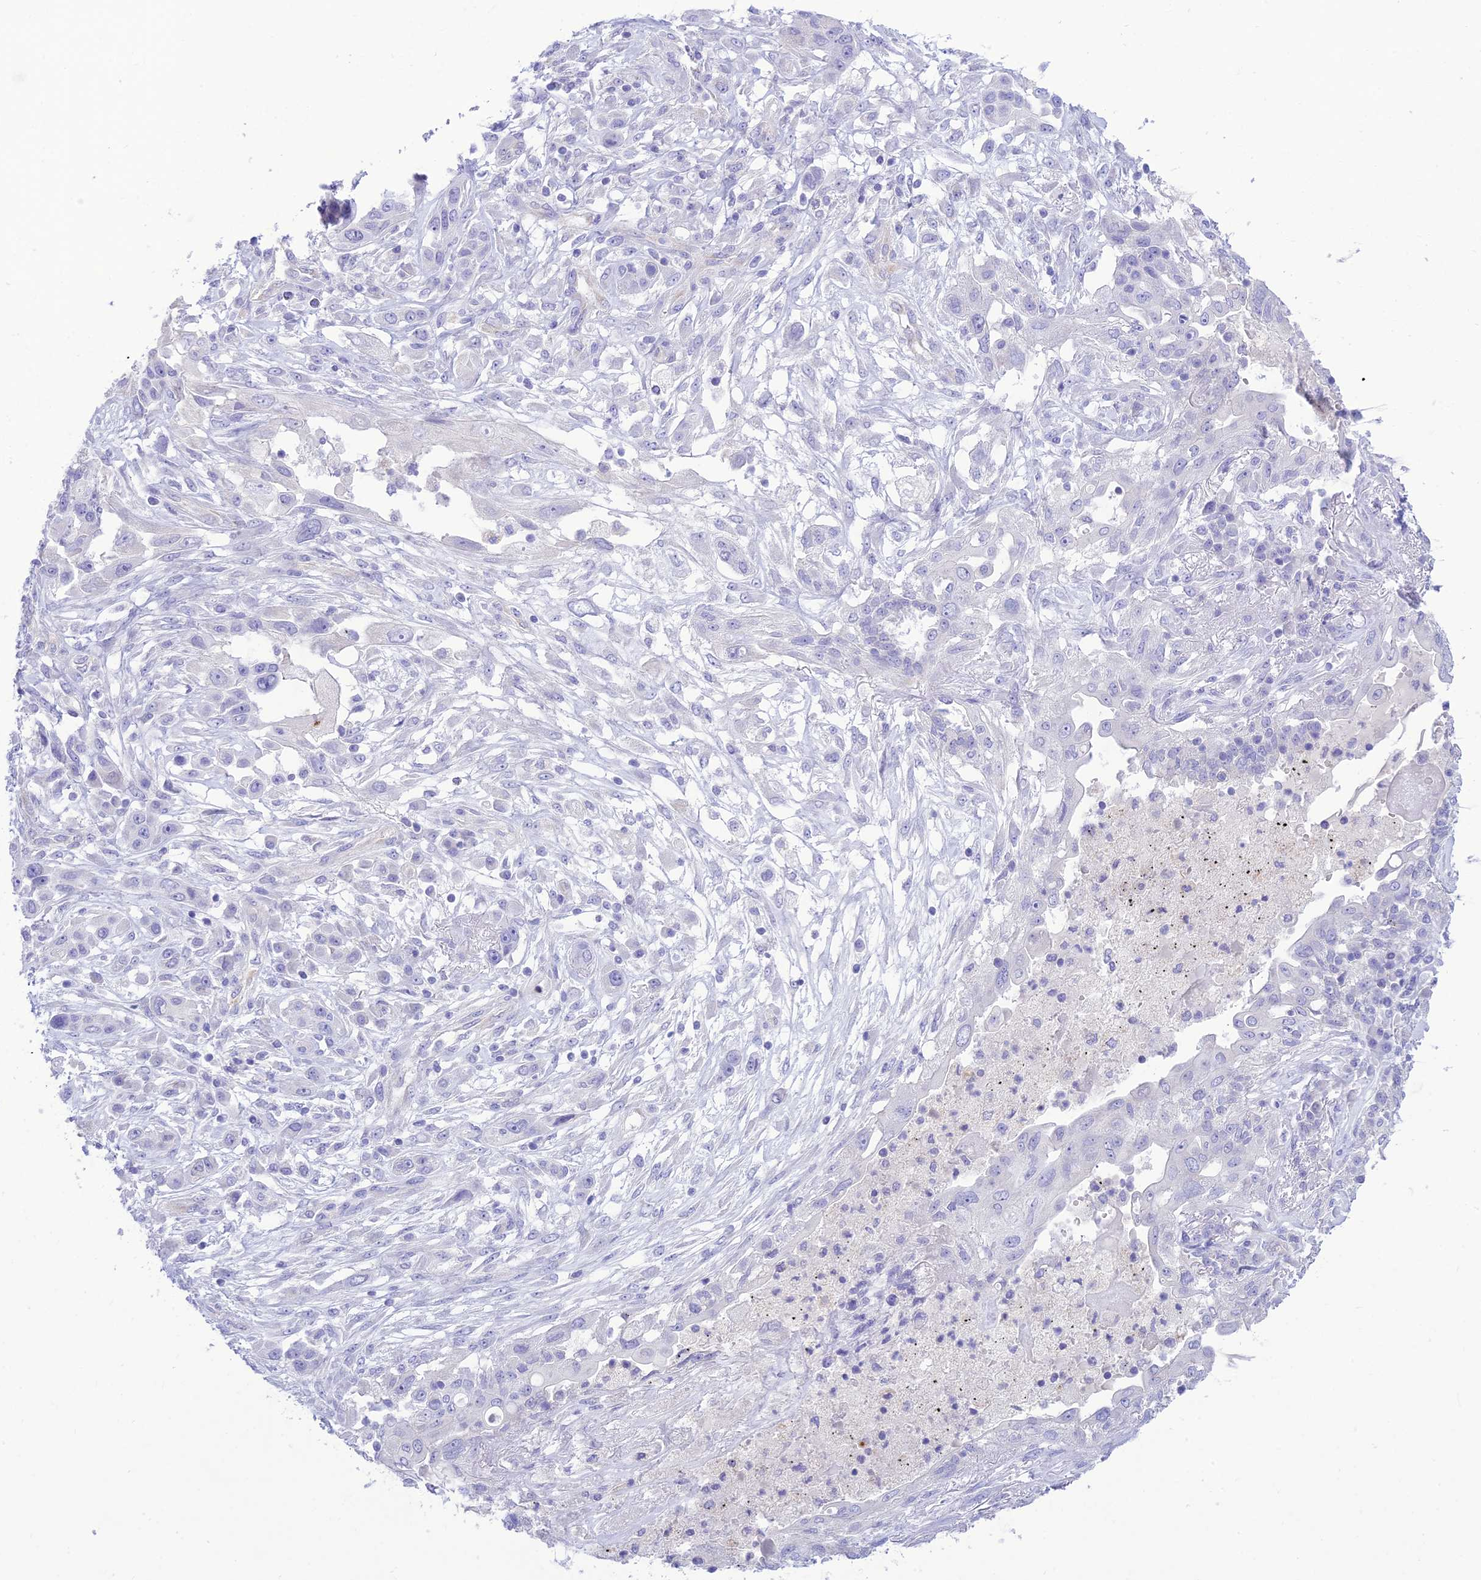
{"staining": {"intensity": "negative", "quantity": "none", "location": "none"}, "tissue": "lung cancer", "cell_type": "Tumor cells", "image_type": "cancer", "snomed": [{"axis": "morphology", "description": "Squamous cell carcinoma, NOS"}, {"axis": "topography", "description": "Lung"}], "caption": "Tumor cells are negative for protein expression in human lung squamous cell carcinoma.", "gene": "DHDH", "patient": {"sex": "female", "age": 70}}